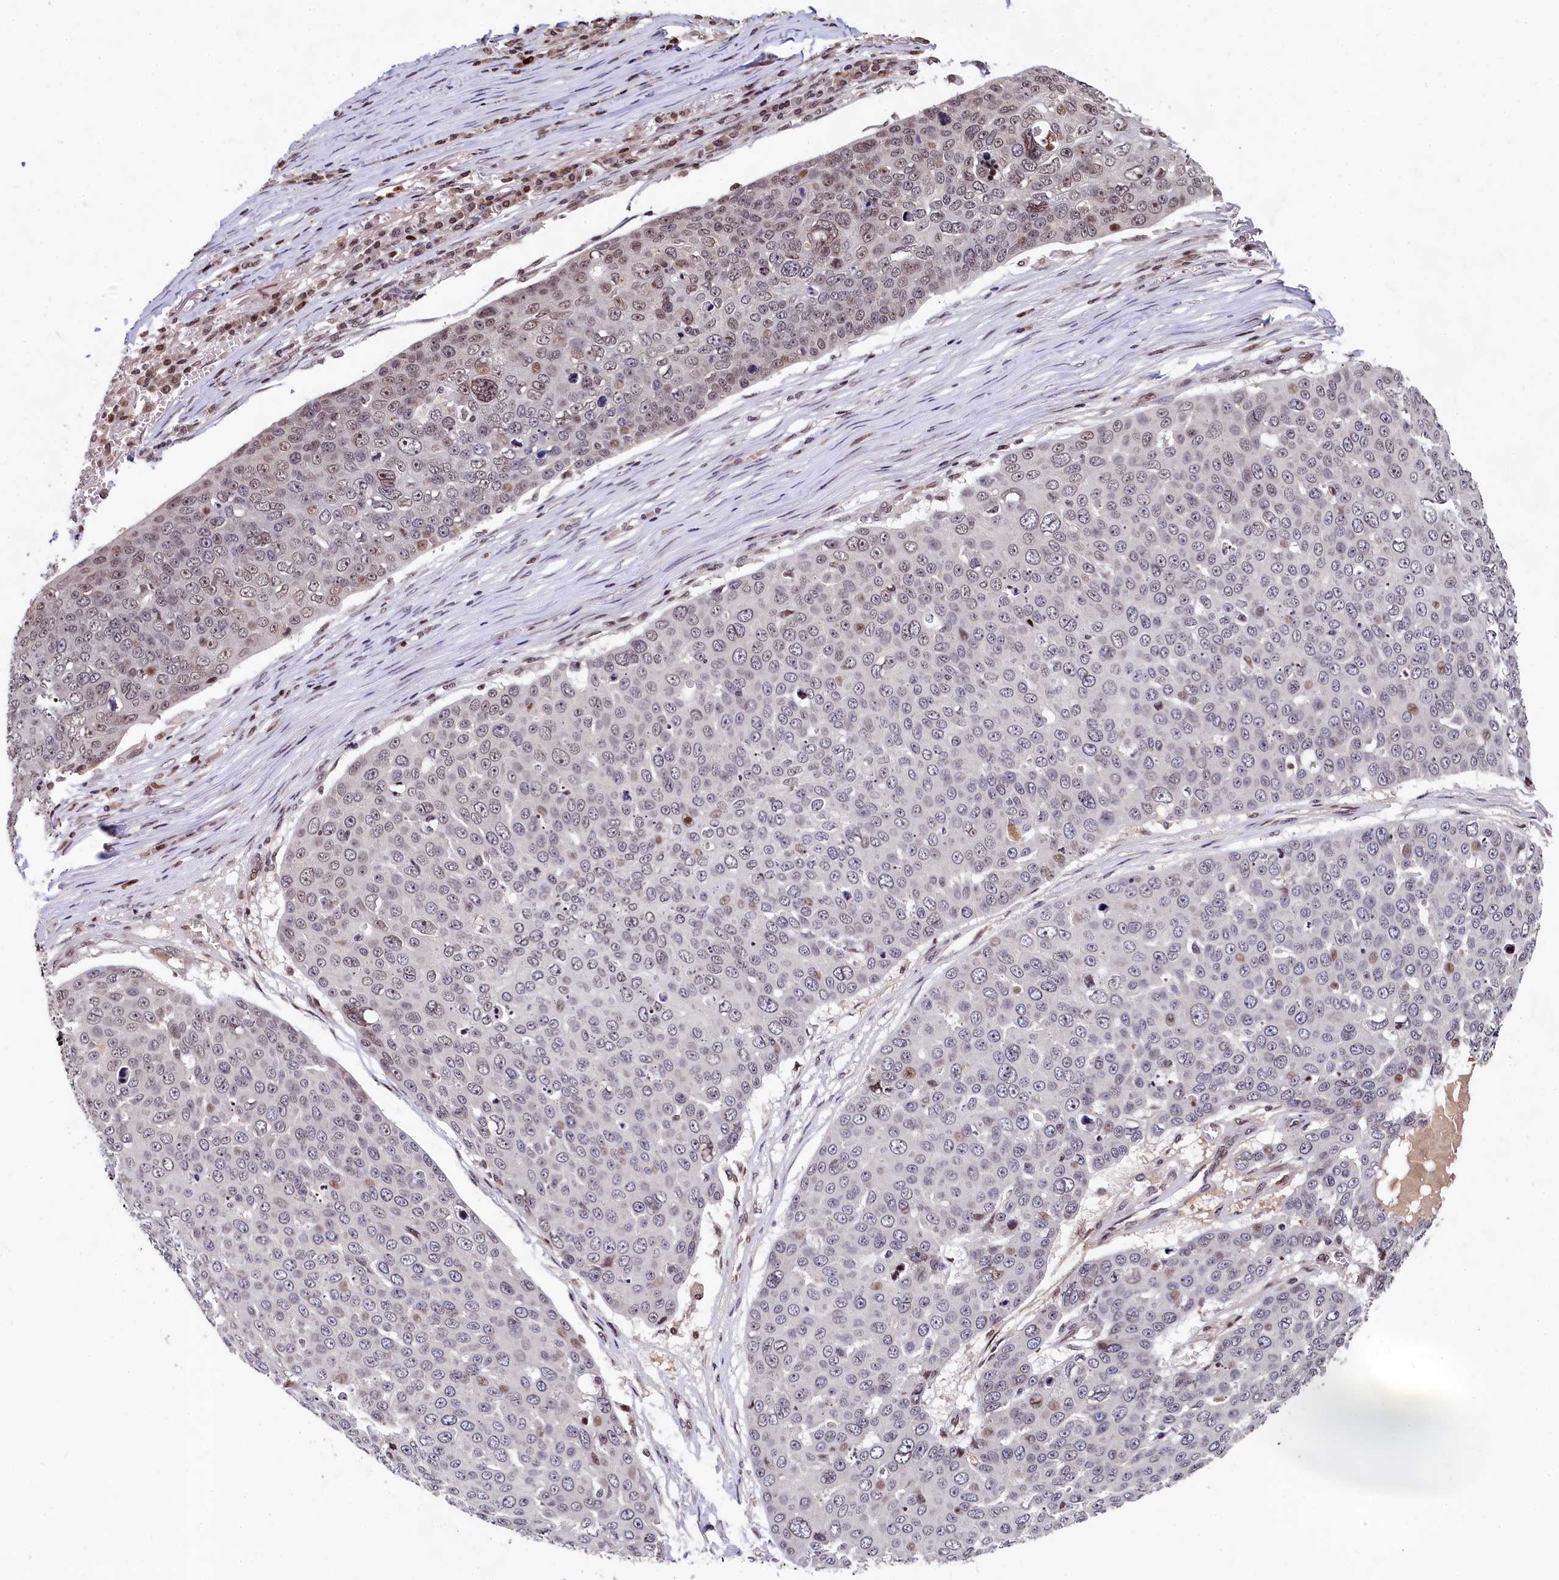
{"staining": {"intensity": "weak", "quantity": "<25%", "location": "nuclear"}, "tissue": "skin cancer", "cell_type": "Tumor cells", "image_type": "cancer", "snomed": [{"axis": "morphology", "description": "Squamous cell carcinoma, NOS"}, {"axis": "topography", "description": "Skin"}], "caption": "A histopathology image of human squamous cell carcinoma (skin) is negative for staining in tumor cells.", "gene": "FAM217B", "patient": {"sex": "male", "age": 71}}